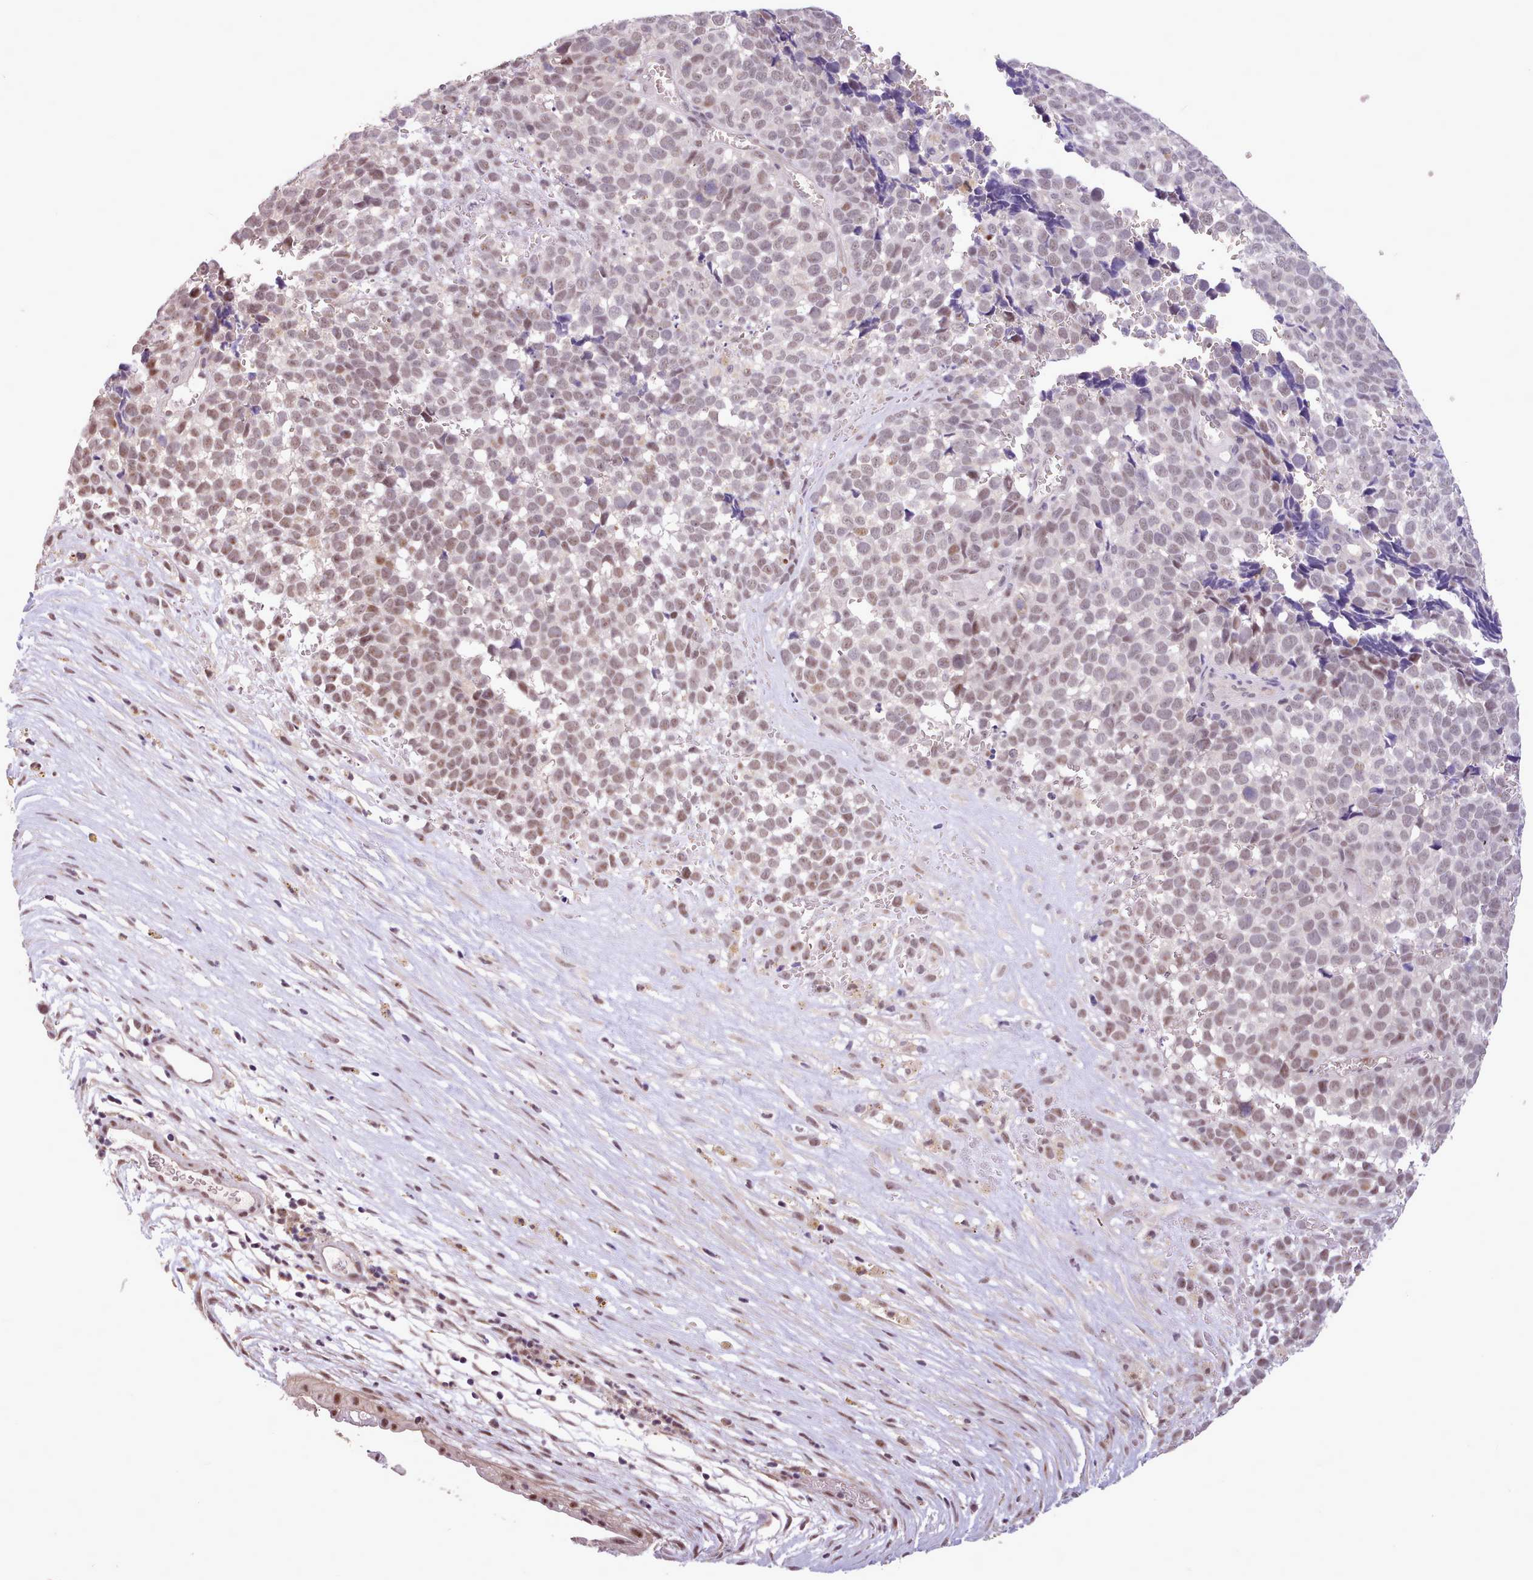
{"staining": {"intensity": "weak", "quantity": ">75%", "location": "nuclear"}, "tissue": "melanoma", "cell_type": "Tumor cells", "image_type": "cancer", "snomed": [{"axis": "morphology", "description": "Malignant melanoma, NOS"}, {"axis": "topography", "description": "Nose, NOS"}], "caption": "This histopathology image displays immunohistochemistry (IHC) staining of malignant melanoma, with low weak nuclear staining in approximately >75% of tumor cells.", "gene": "ZNF607", "patient": {"sex": "female", "age": 48}}